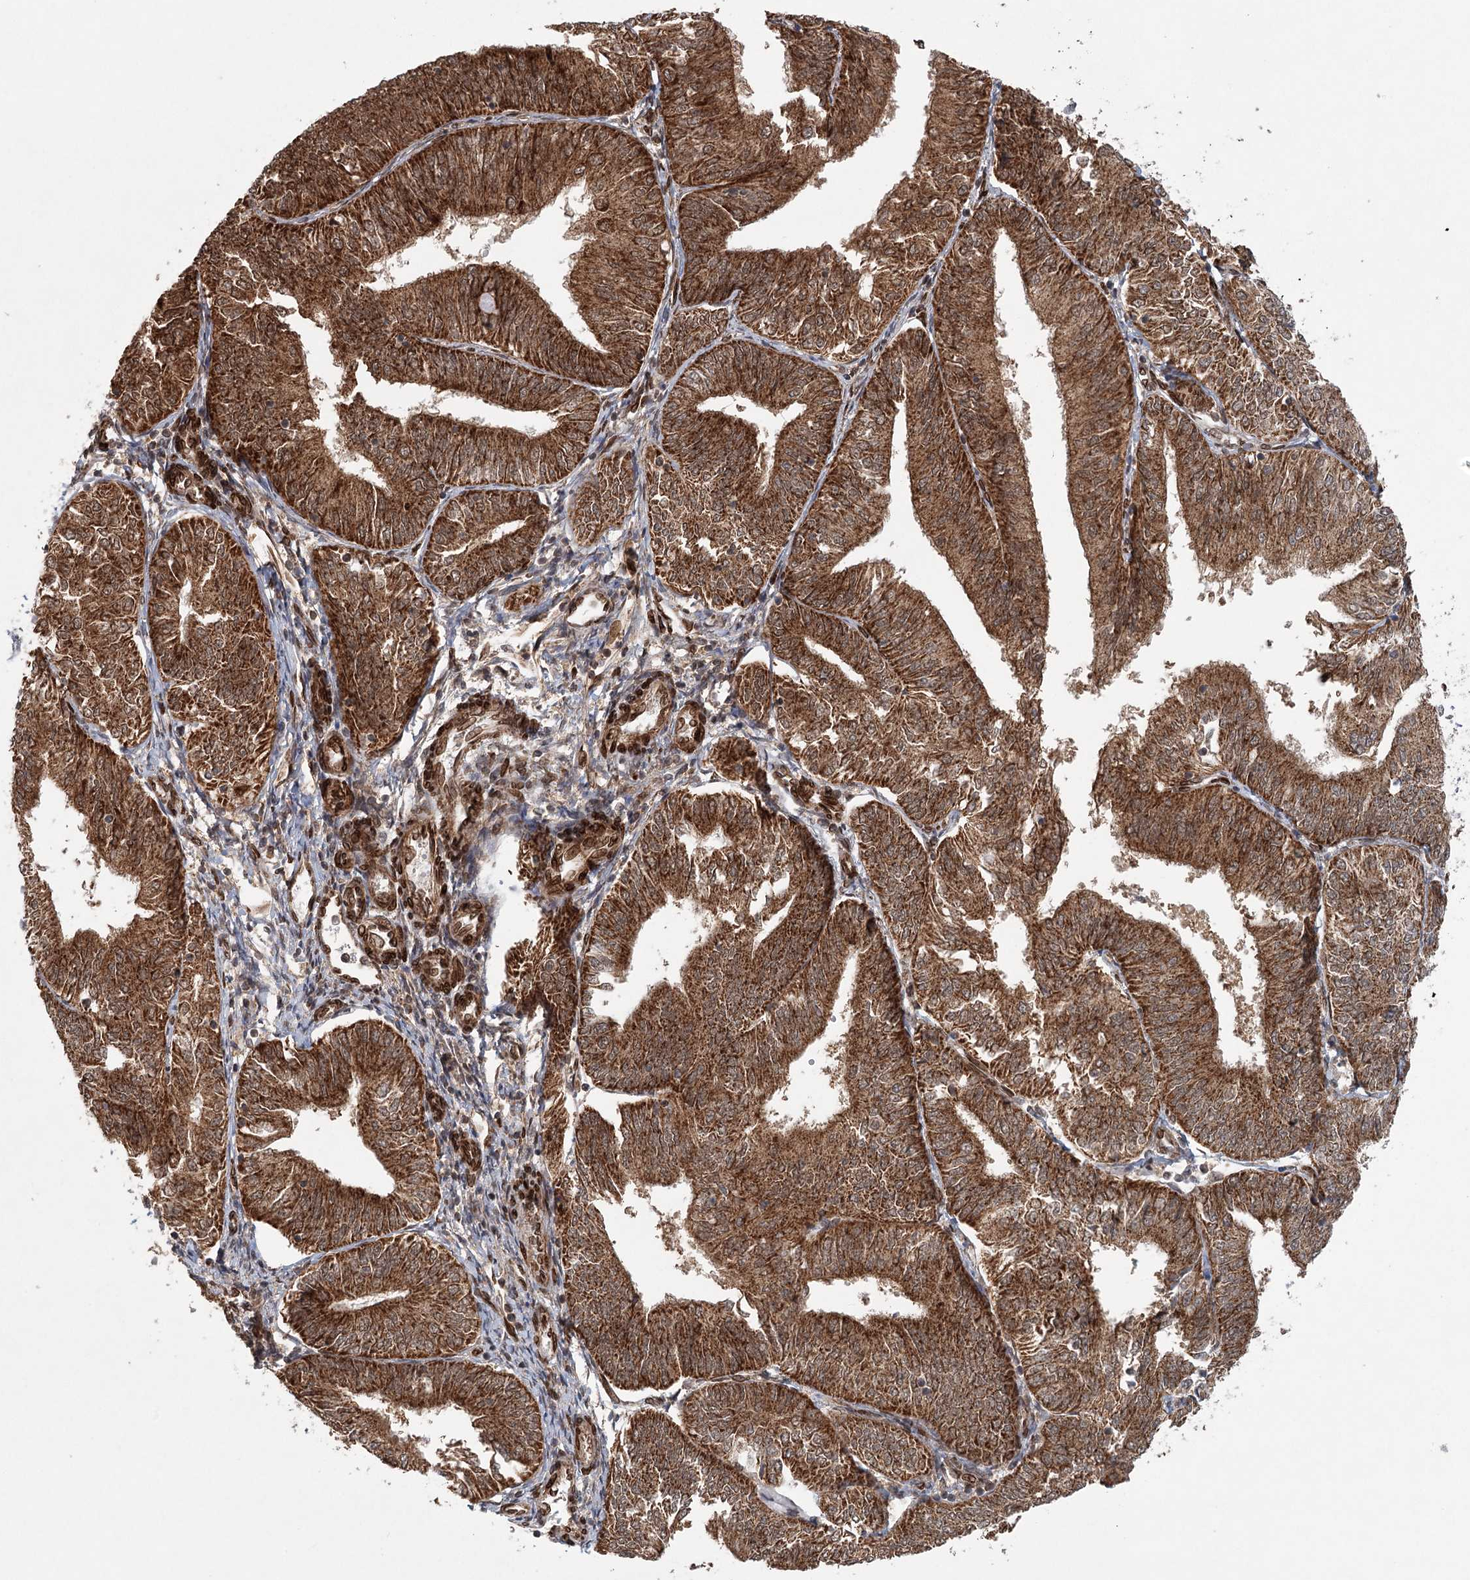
{"staining": {"intensity": "strong", "quantity": ">75%", "location": "cytoplasmic/membranous"}, "tissue": "endometrial cancer", "cell_type": "Tumor cells", "image_type": "cancer", "snomed": [{"axis": "morphology", "description": "Adenocarcinoma, NOS"}, {"axis": "topography", "description": "Endometrium"}], "caption": "Brown immunohistochemical staining in human adenocarcinoma (endometrial) exhibits strong cytoplasmic/membranous expression in about >75% of tumor cells. The staining was performed using DAB, with brown indicating positive protein expression. Nuclei are stained blue with hematoxylin.", "gene": "BCKDHA", "patient": {"sex": "female", "age": 58}}